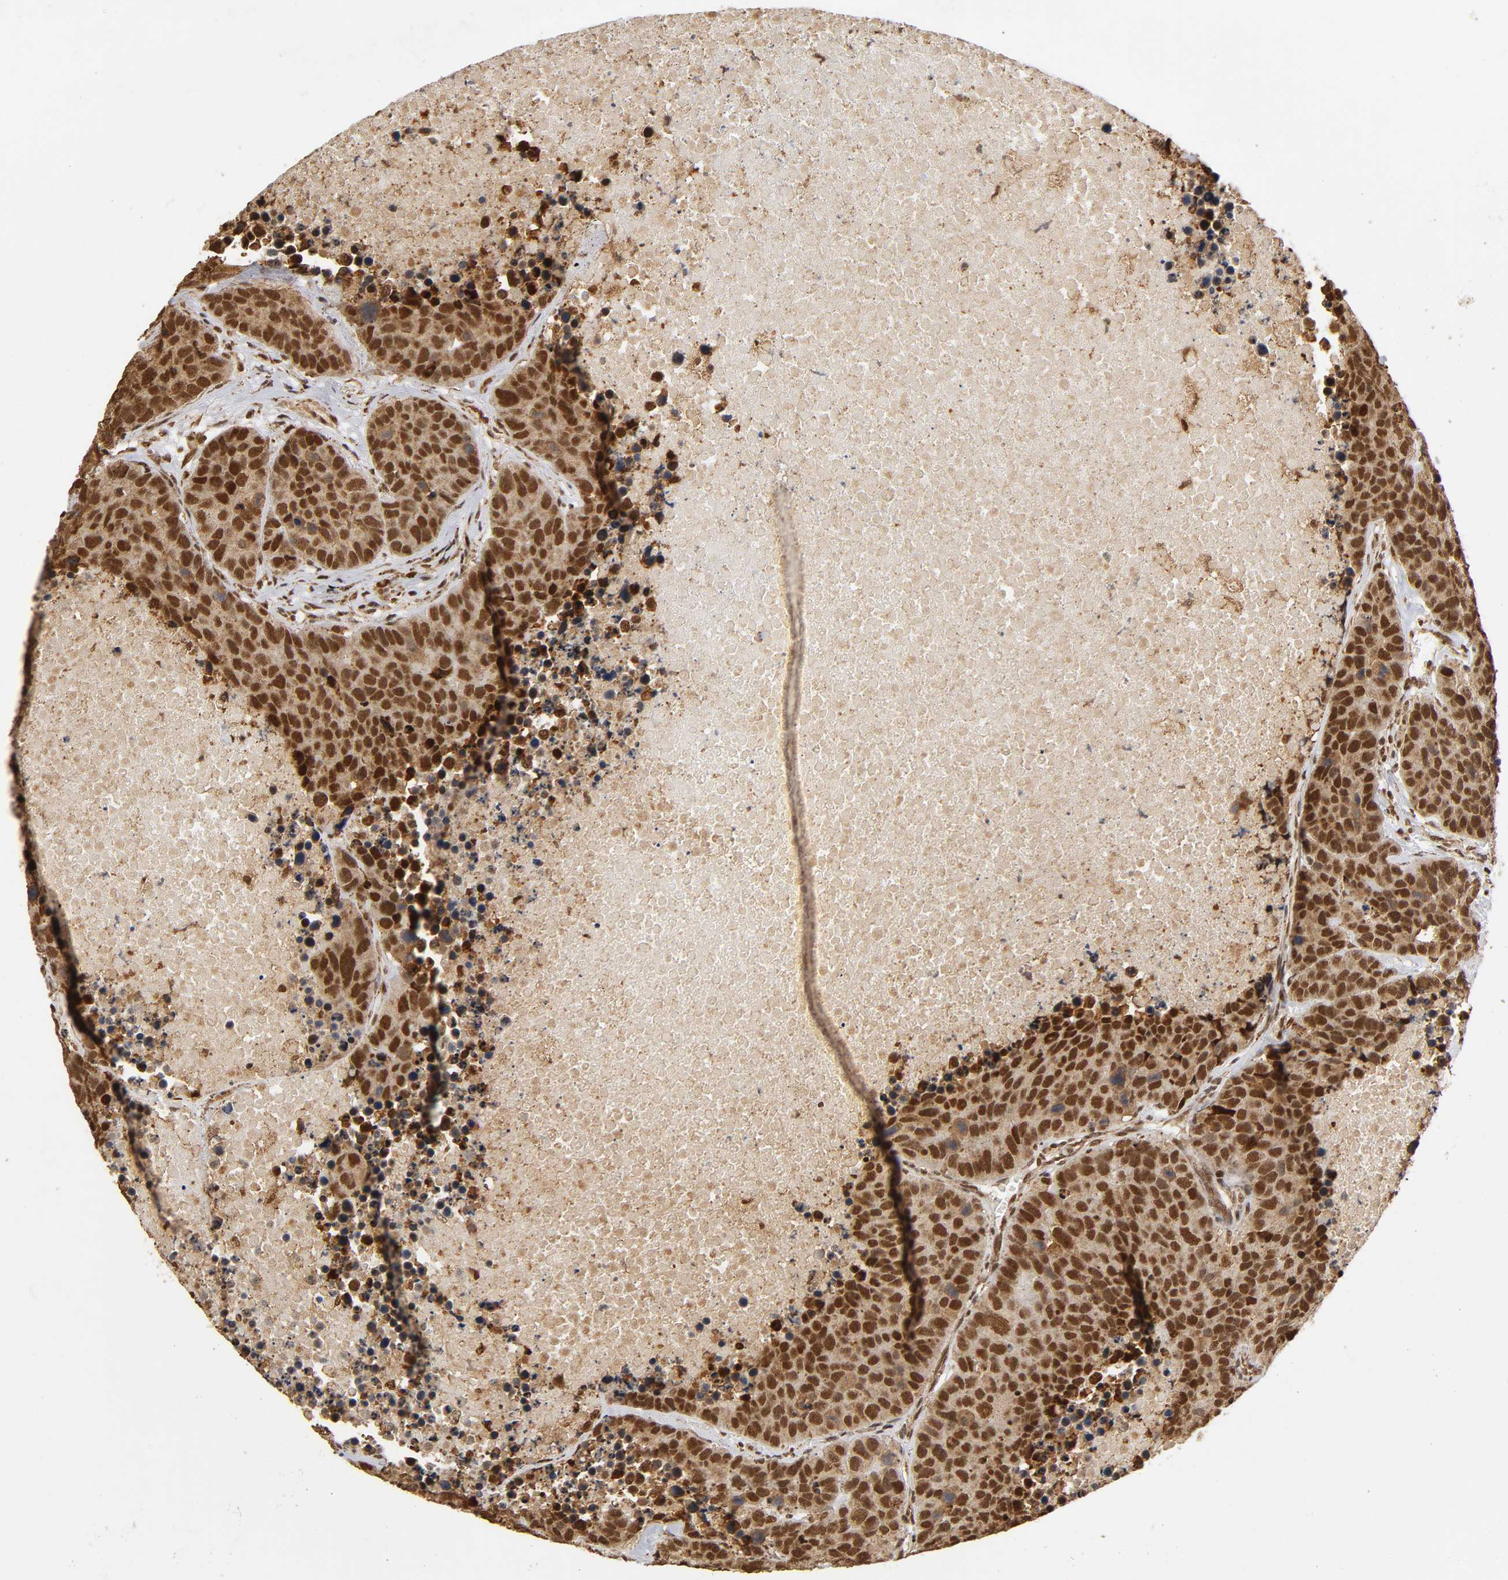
{"staining": {"intensity": "strong", "quantity": ">75%", "location": "cytoplasmic/membranous,nuclear"}, "tissue": "carcinoid", "cell_type": "Tumor cells", "image_type": "cancer", "snomed": [{"axis": "morphology", "description": "Carcinoid, malignant, NOS"}, {"axis": "topography", "description": "Lung"}], "caption": "Carcinoid tissue demonstrates strong cytoplasmic/membranous and nuclear expression in approximately >75% of tumor cells, visualized by immunohistochemistry.", "gene": "RNF122", "patient": {"sex": "male", "age": 60}}